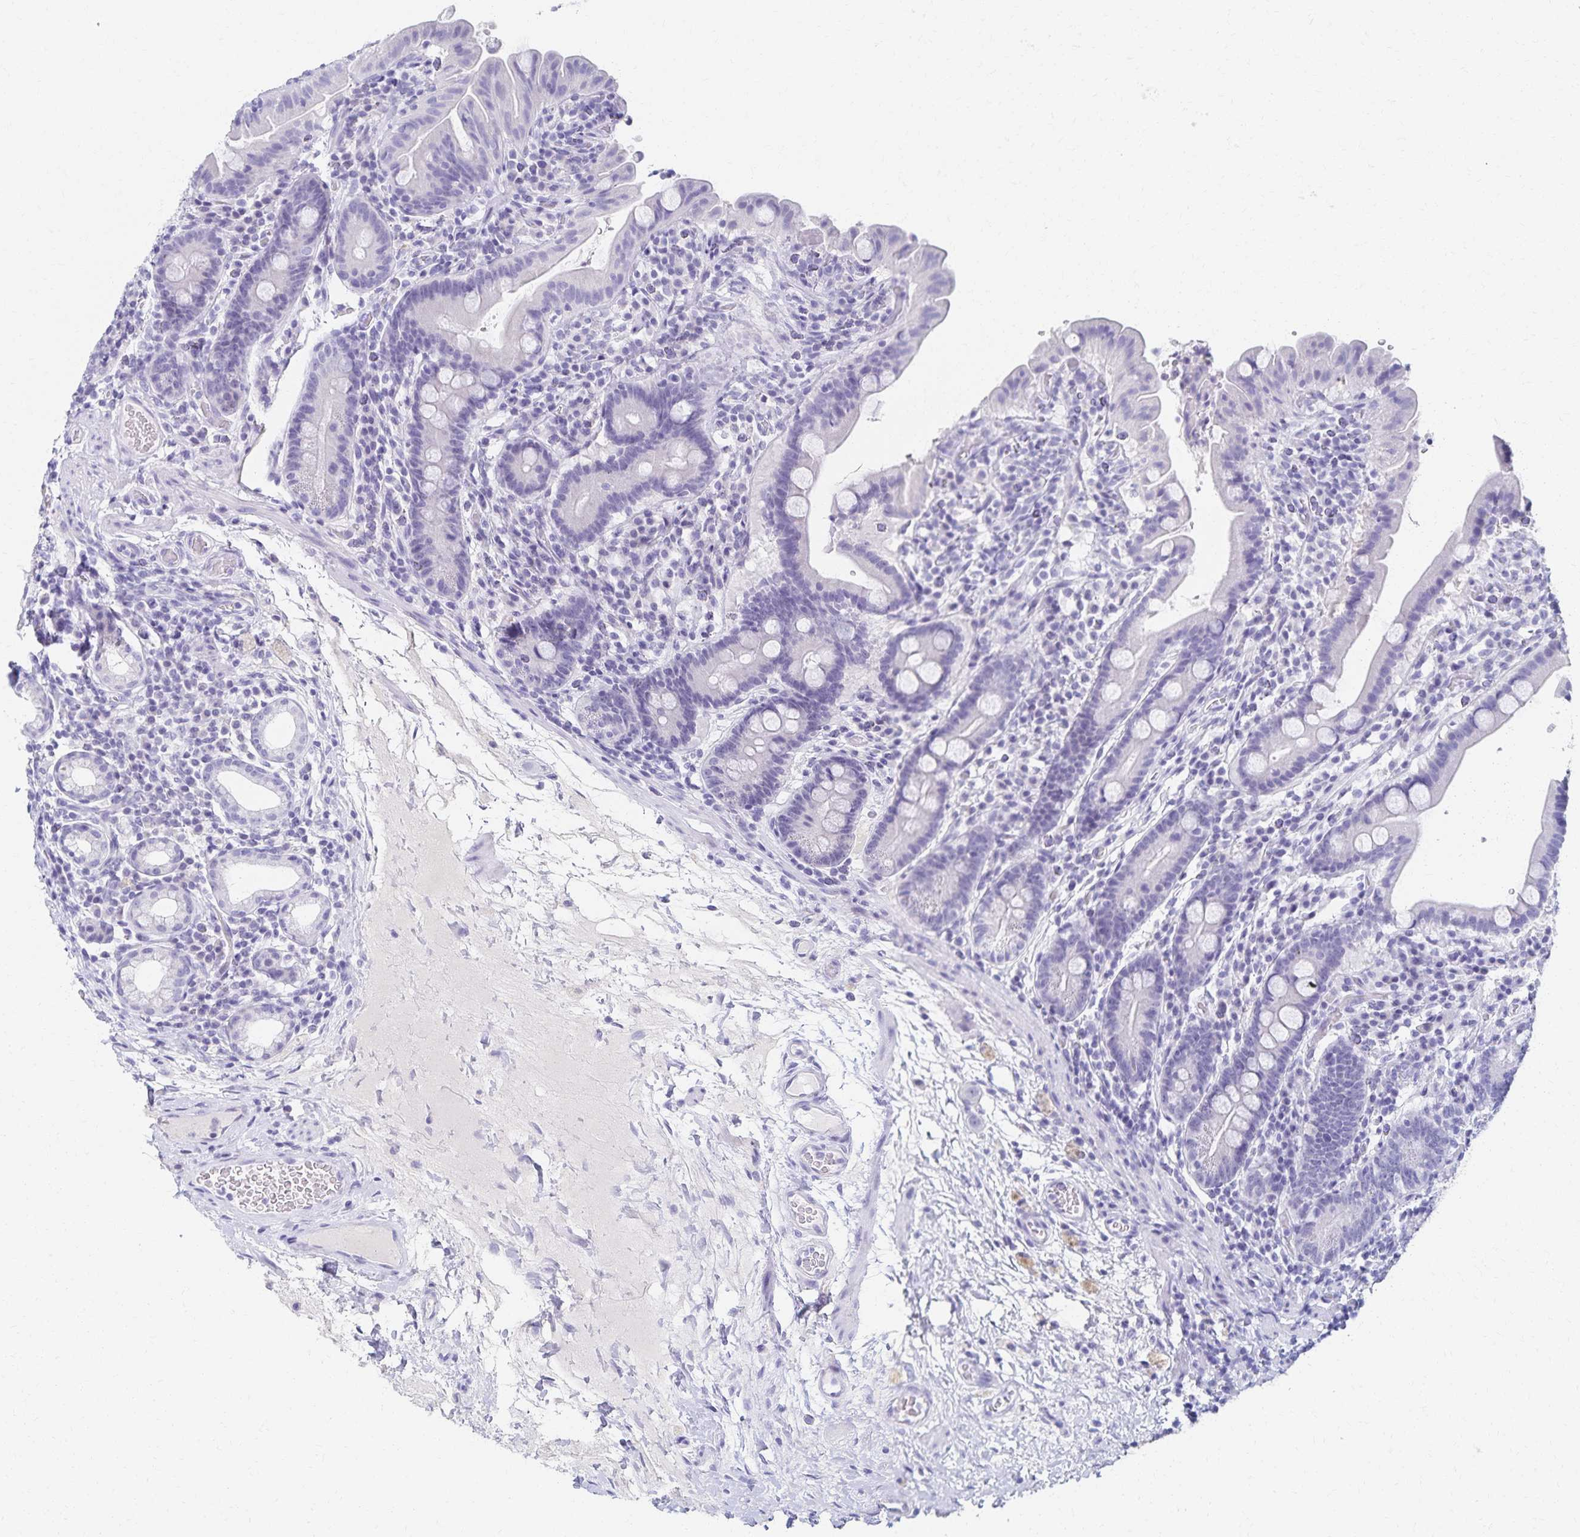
{"staining": {"intensity": "negative", "quantity": "none", "location": "none"}, "tissue": "small intestine", "cell_type": "Glandular cells", "image_type": "normal", "snomed": [{"axis": "morphology", "description": "Normal tissue, NOS"}, {"axis": "topography", "description": "Small intestine"}], "caption": "Protein analysis of unremarkable small intestine demonstrates no significant staining in glandular cells. (Stains: DAB (3,3'-diaminobenzidine) IHC with hematoxylin counter stain, Microscopy: brightfield microscopy at high magnification).", "gene": "C2orf50", "patient": {"sex": "male", "age": 26}}